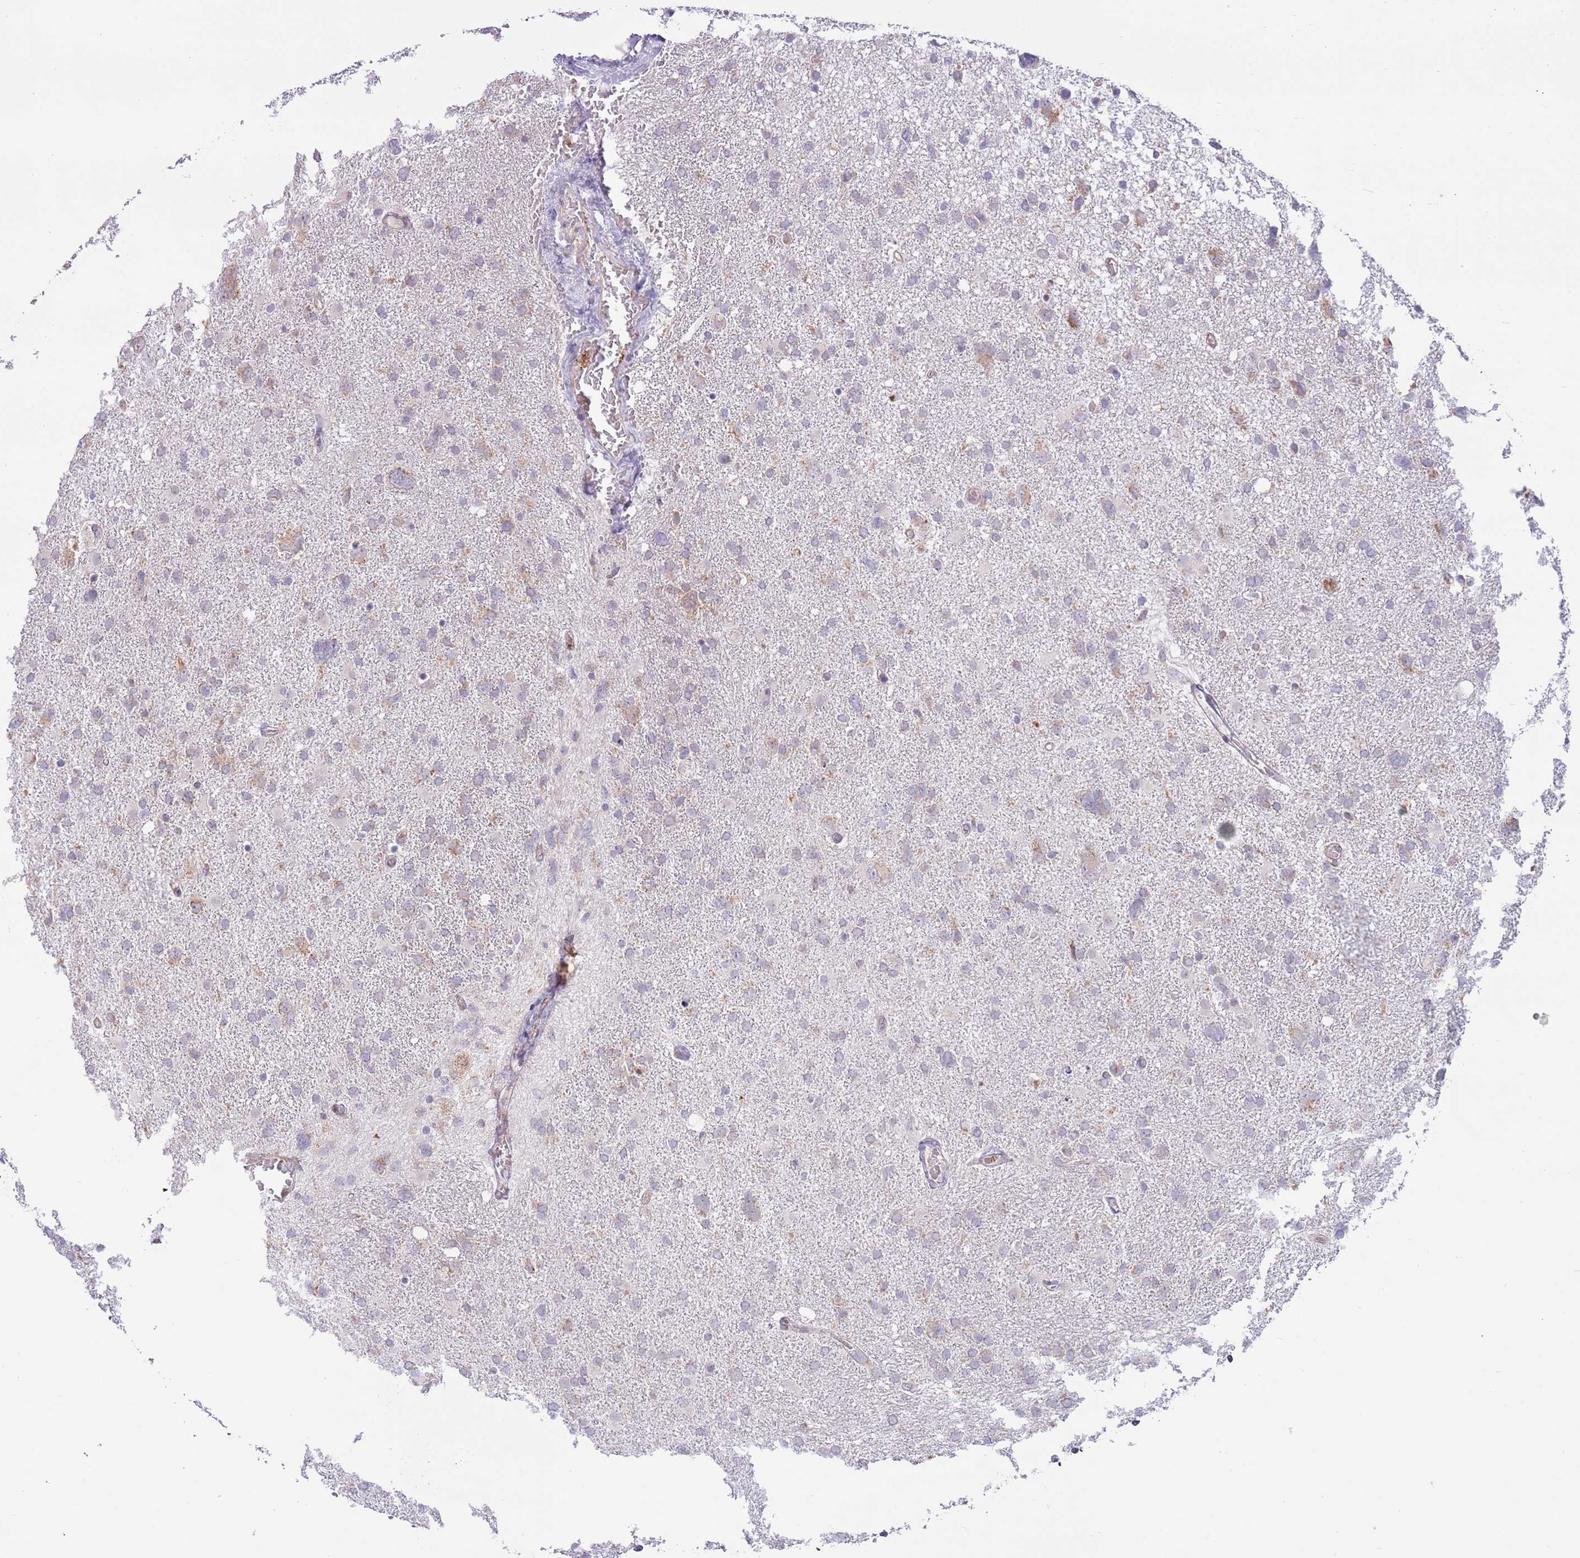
{"staining": {"intensity": "negative", "quantity": "none", "location": "none"}, "tissue": "glioma", "cell_type": "Tumor cells", "image_type": "cancer", "snomed": [{"axis": "morphology", "description": "Glioma, malignant, High grade"}, {"axis": "topography", "description": "Brain"}], "caption": "Immunohistochemistry photomicrograph of human malignant glioma (high-grade) stained for a protein (brown), which demonstrates no staining in tumor cells.", "gene": "DAND5", "patient": {"sex": "male", "age": 61}}